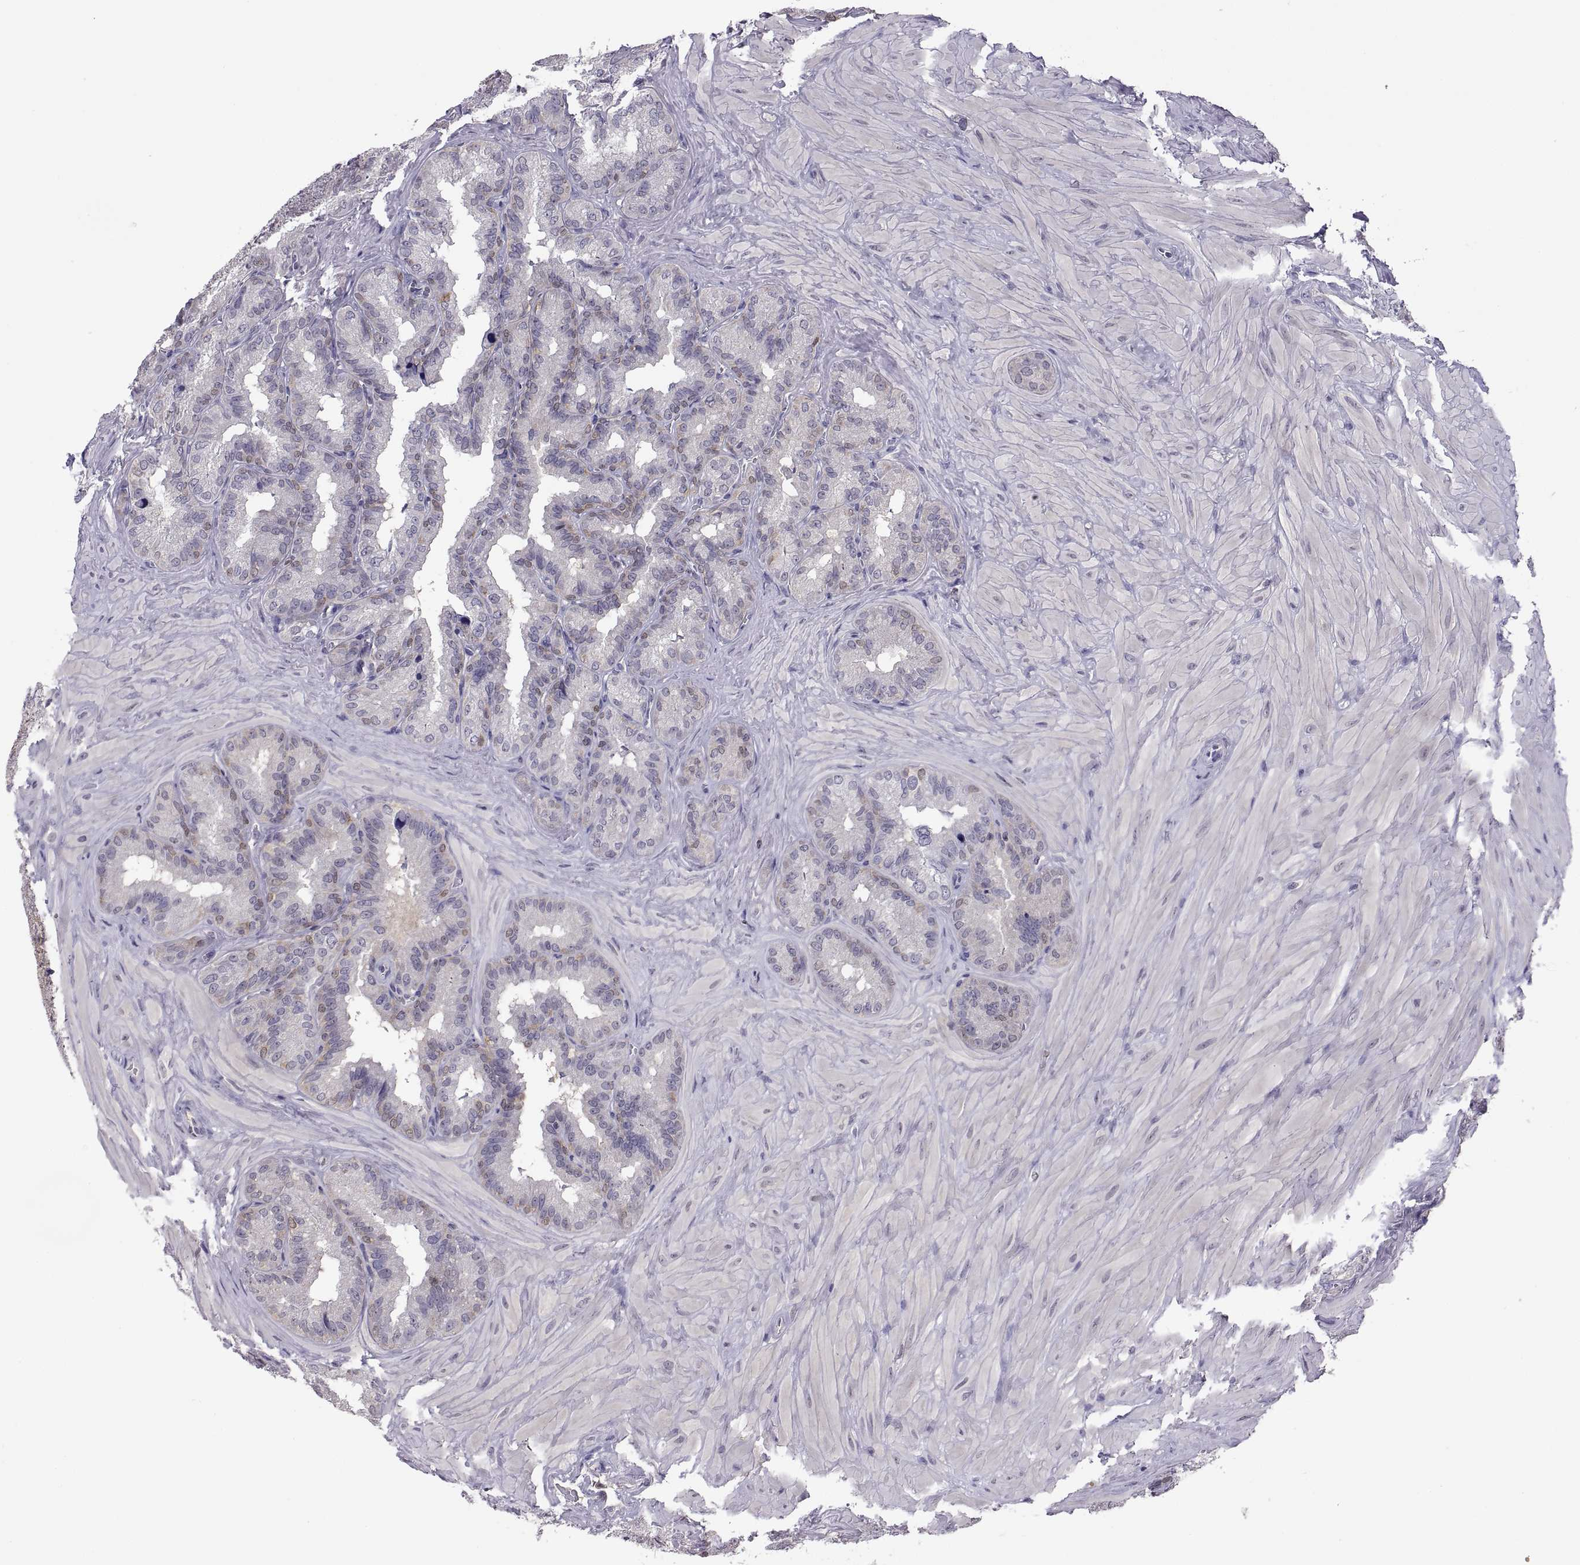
{"staining": {"intensity": "negative", "quantity": "none", "location": "none"}, "tissue": "seminal vesicle", "cell_type": "Glandular cells", "image_type": "normal", "snomed": [{"axis": "morphology", "description": "Normal tissue, NOS"}, {"axis": "topography", "description": "Seminal veicle"}], "caption": "Micrograph shows no protein staining in glandular cells of unremarkable seminal vesicle. (Brightfield microscopy of DAB immunohistochemistry (IHC) at high magnification).", "gene": "FGF9", "patient": {"sex": "male", "age": 37}}